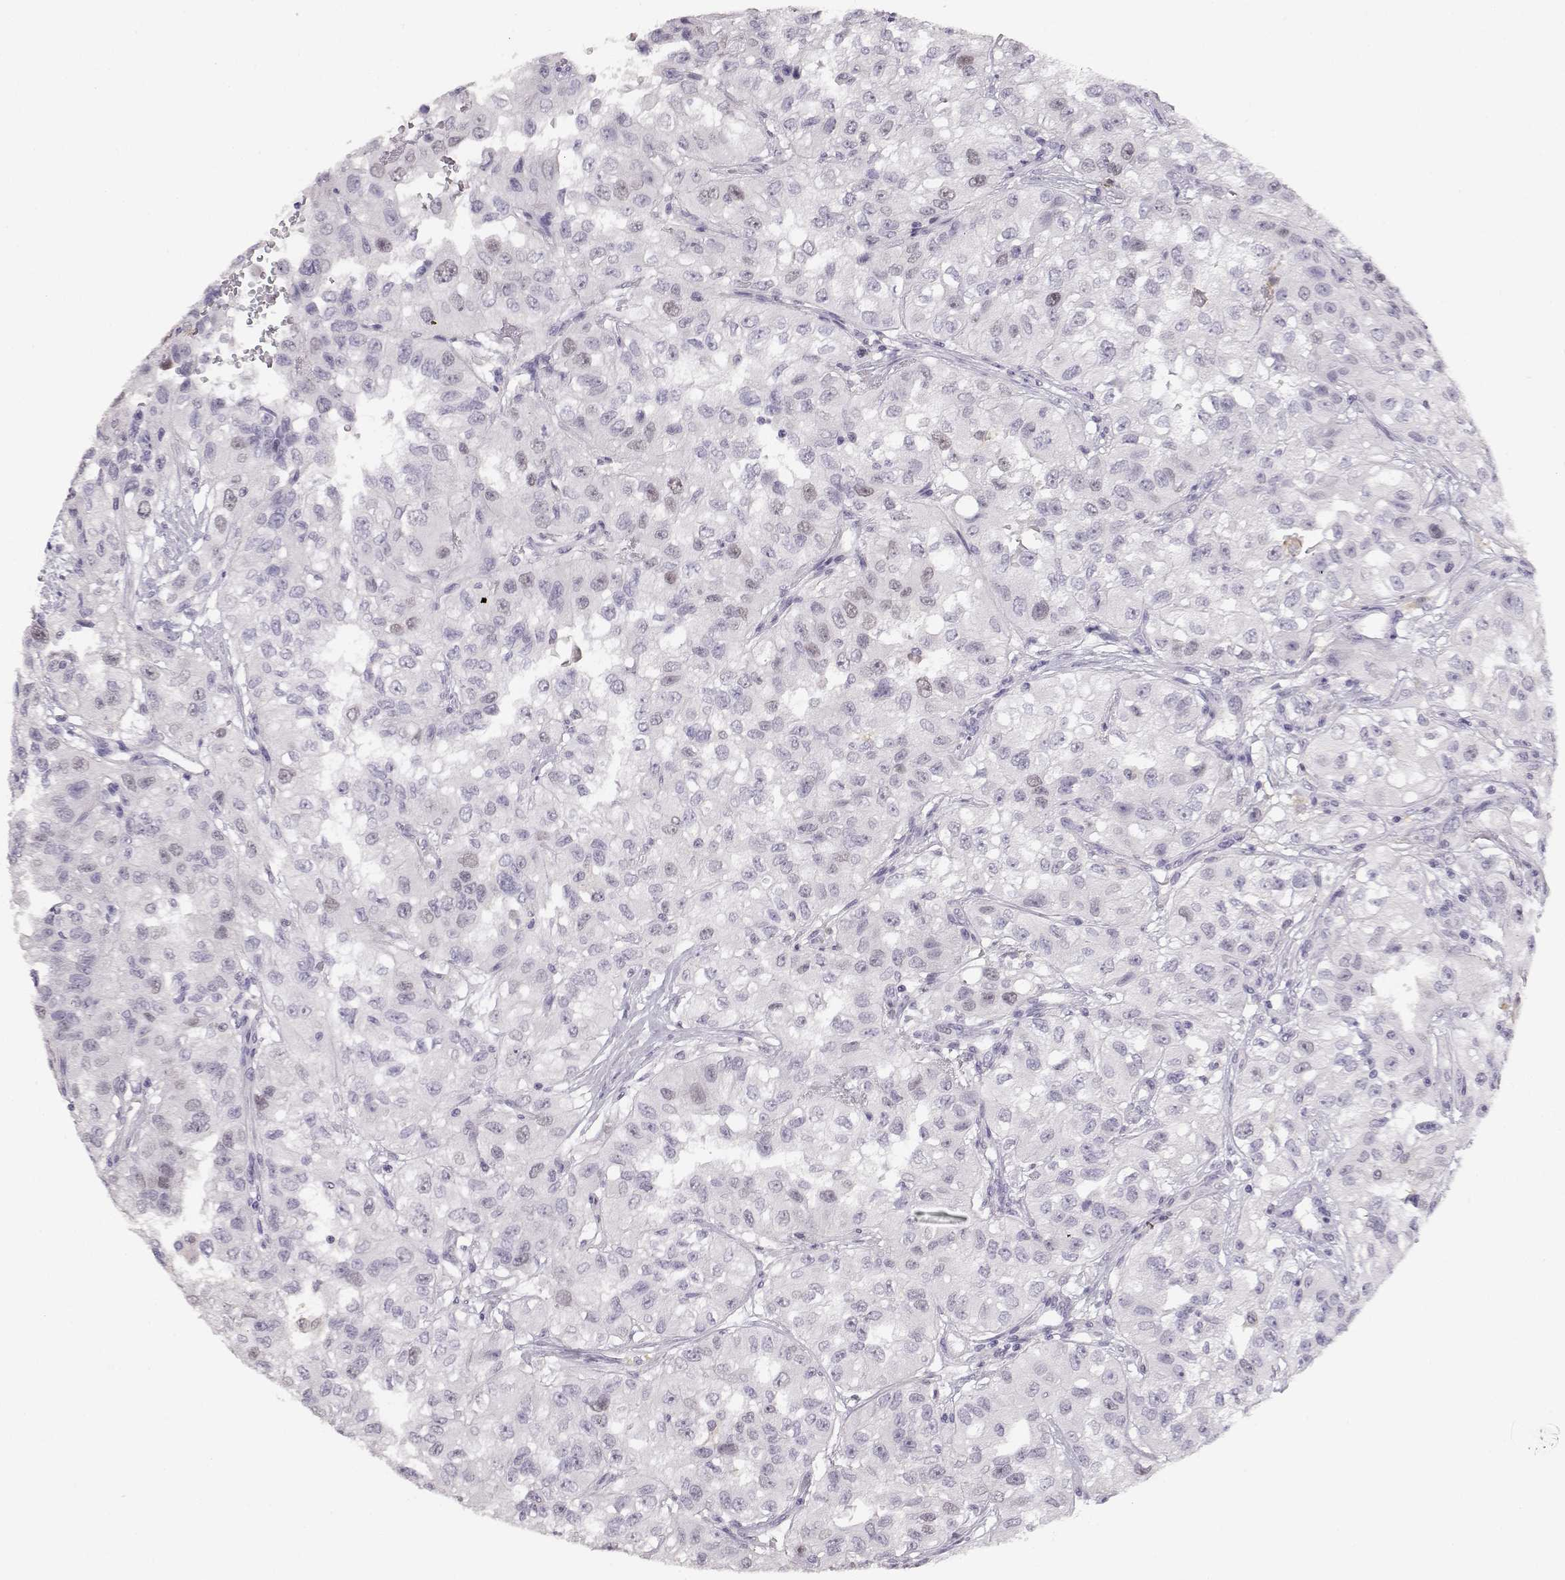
{"staining": {"intensity": "negative", "quantity": "none", "location": "none"}, "tissue": "renal cancer", "cell_type": "Tumor cells", "image_type": "cancer", "snomed": [{"axis": "morphology", "description": "Adenocarcinoma, NOS"}, {"axis": "topography", "description": "Kidney"}], "caption": "The image exhibits no significant staining in tumor cells of adenocarcinoma (renal).", "gene": "NUTM1", "patient": {"sex": "male", "age": 64}}